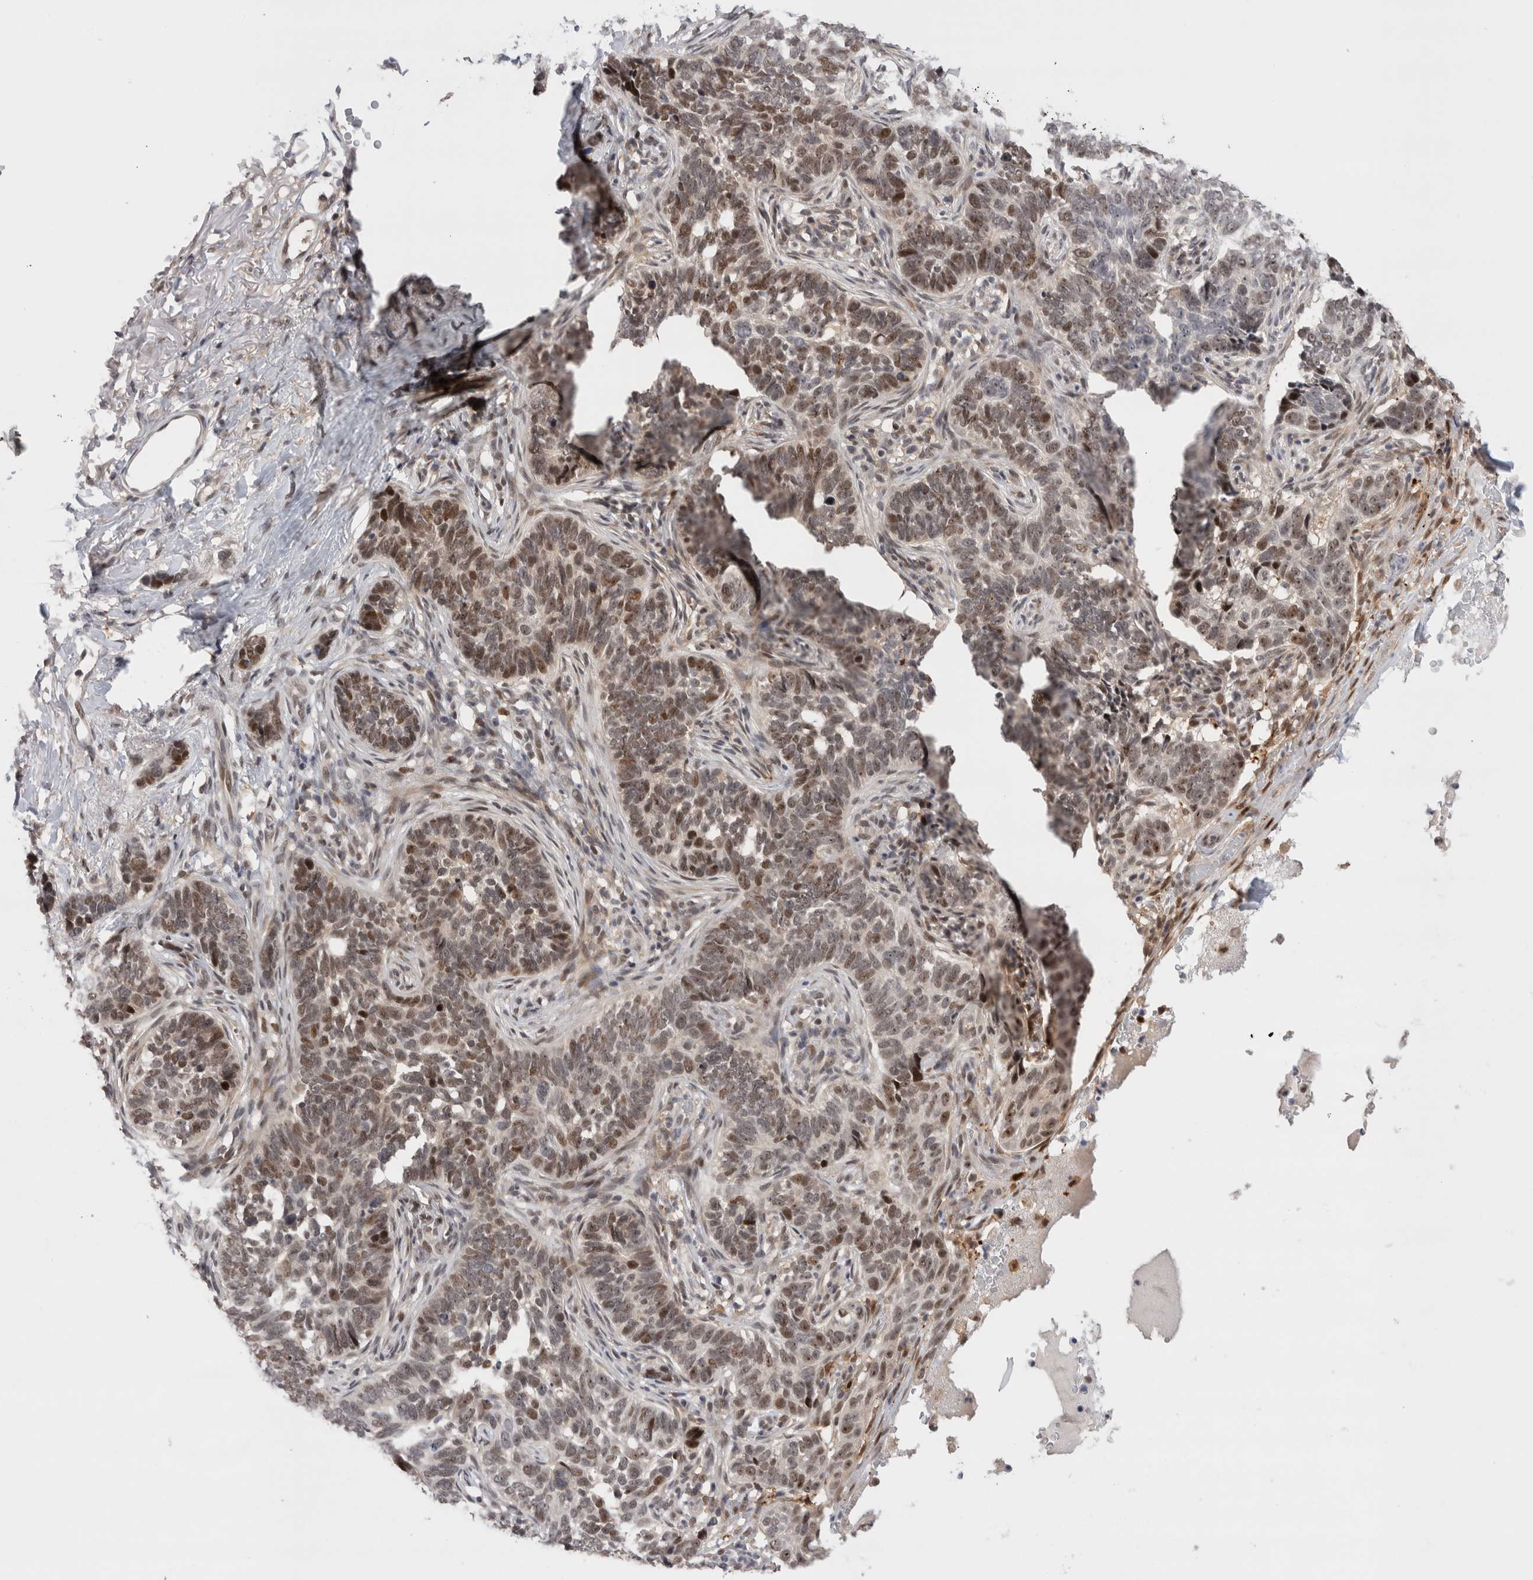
{"staining": {"intensity": "moderate", "quantity": ">75%", "location": "nuclear"}, "tissue": "skin cancer", "cell_type": "Tumor cells", "image_type": "cancer", "snomed": [{"axis": "morphology", "description": "Normal tissue, NOS"}, {"axis": "morphology", "description": "Basal cell carcinoma"}, {"axis": "topography", "description": "Skin"}], "caption": "Immunohistochemical staining of human basal cell carcinoma (skin) reveals medium levels of moderate nuclear protein positivity in approximately >75% of tumor cells.", "gene": "ZNF521", "patient": {"sex": "male", "age": 77}}